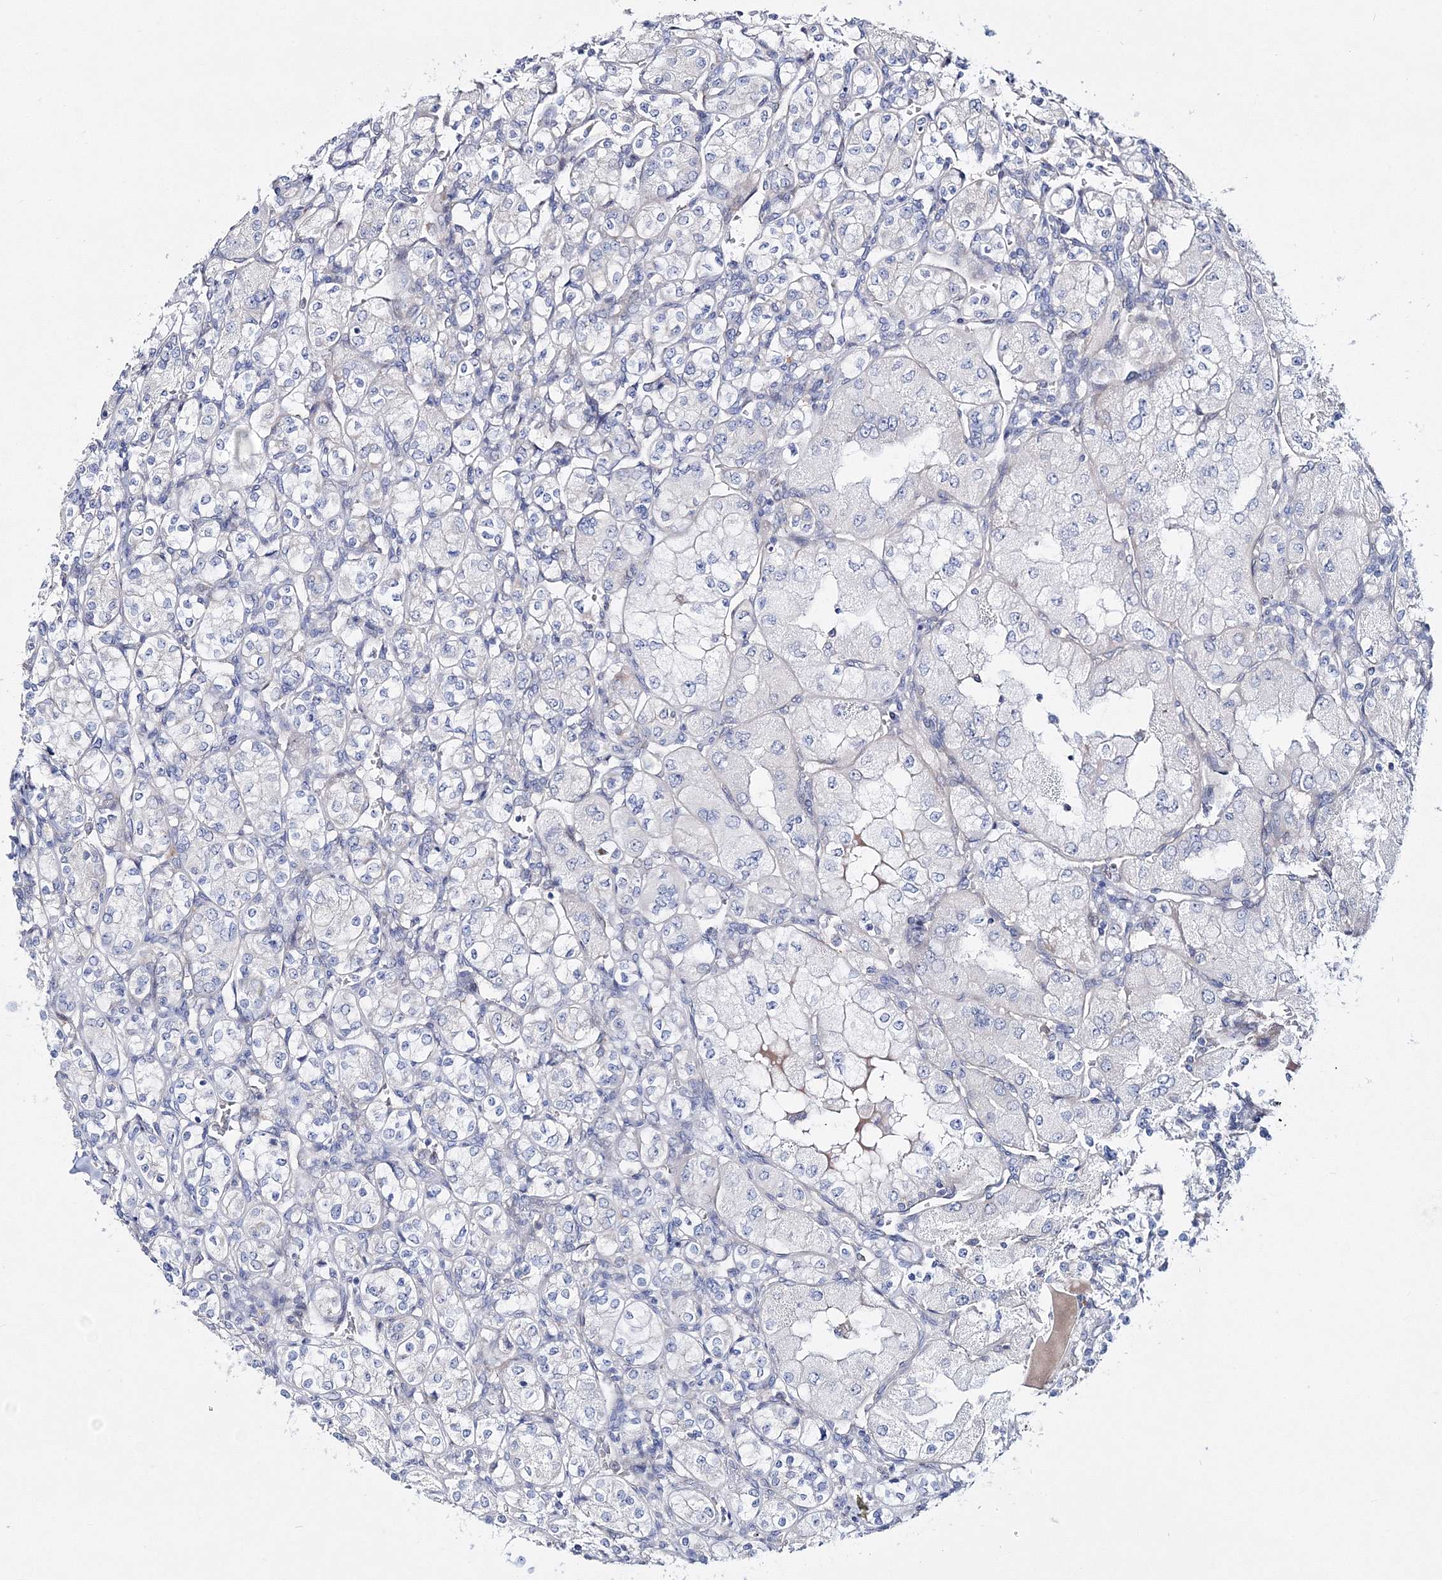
{"staining": {"intensity": "negative", "quantity": "none", "location": "none"}, "tissue": "renal cancer", "cell_type": "Tumor cells", "image_type": "cancer", "snomed": [{"axis": "morphology", "description": "Adenocarcinoma, NOS"}, {"axis": "topography", "description": "Kidney"}], "caption": "This is an IHC histopathology image of adenocarcinoma (renal). There is no expression in tumor cells.", "gene": "ARHGAP32", "patient": {"sex": "male", "age": 77}}